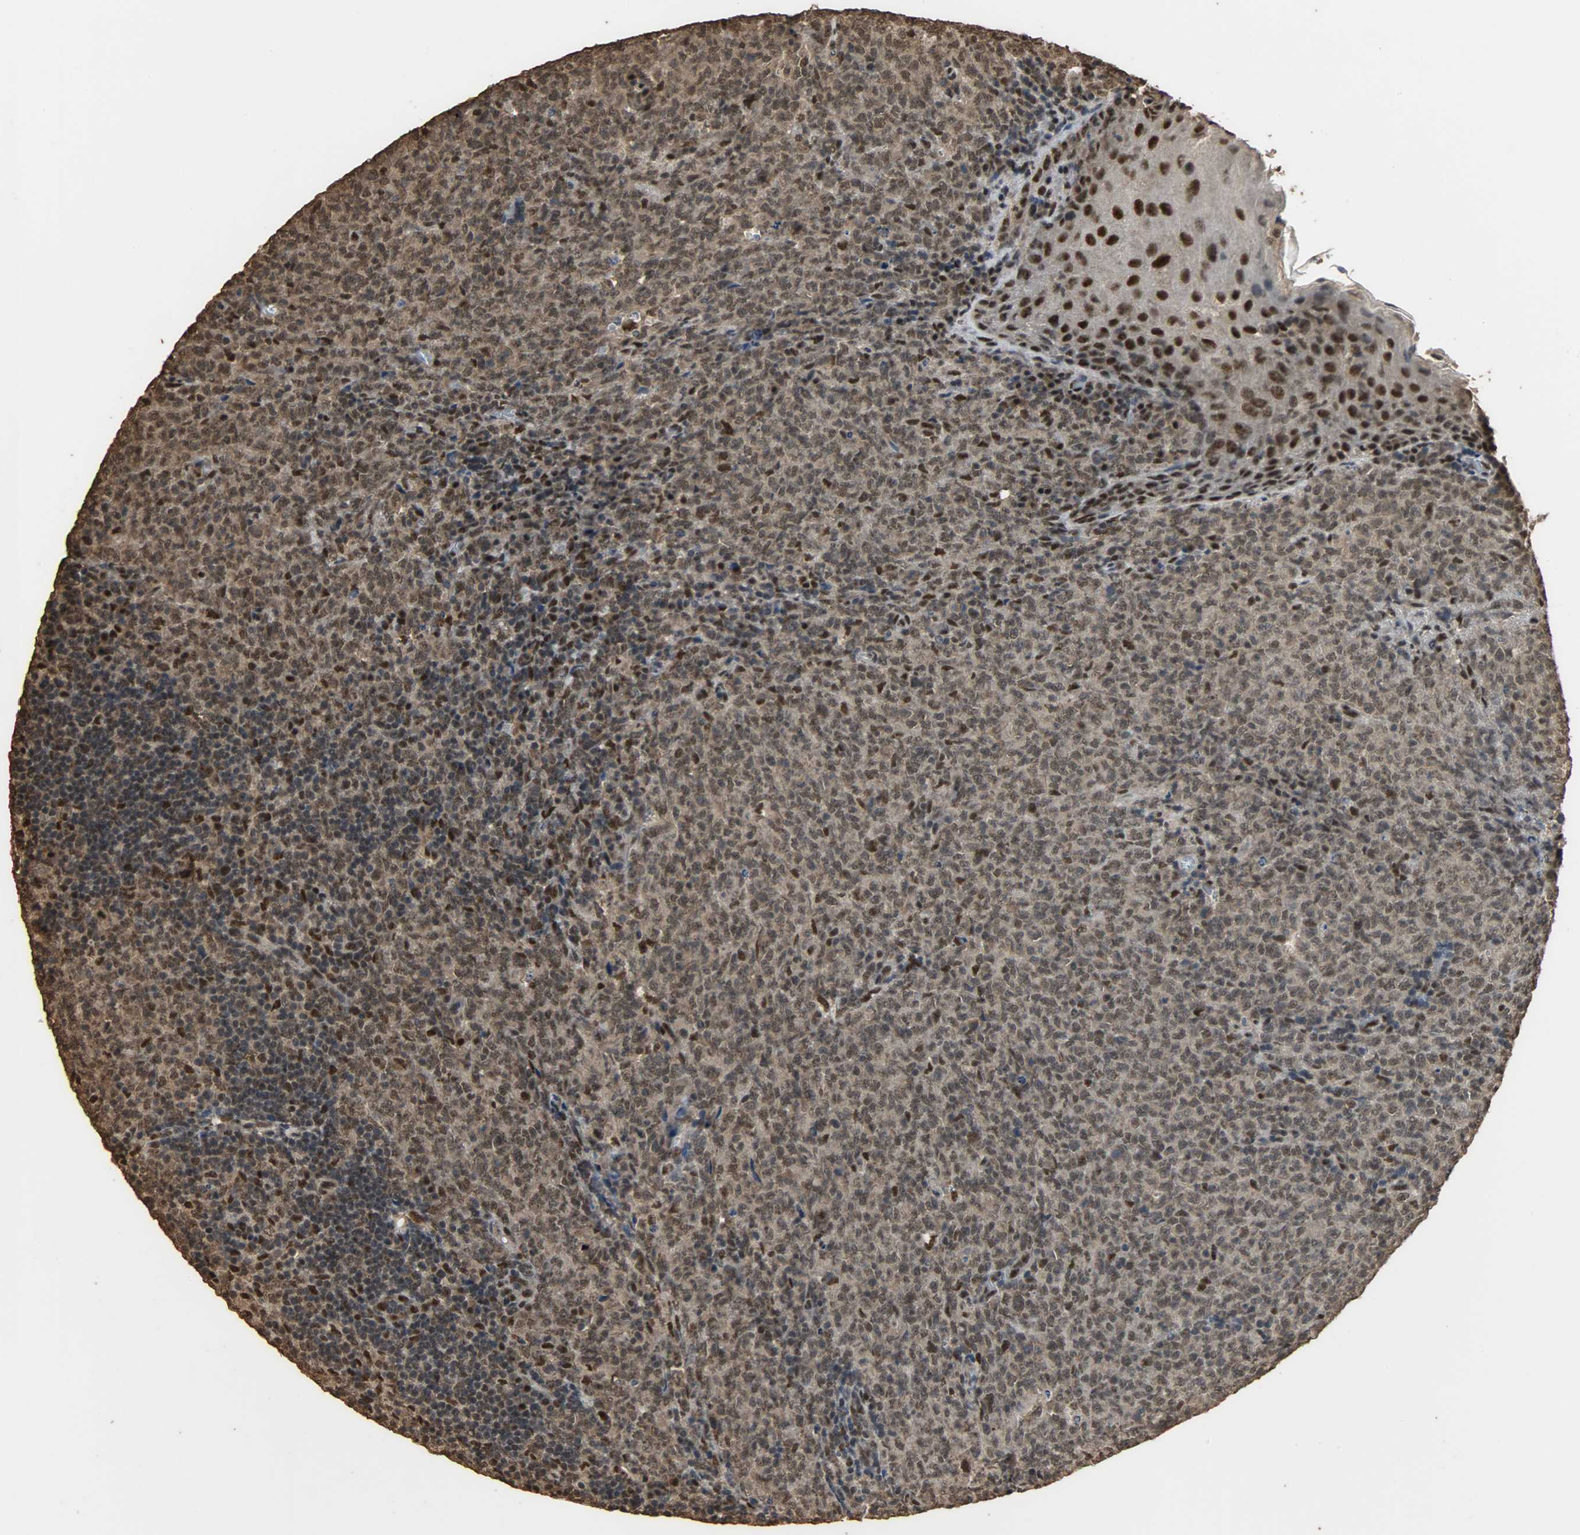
{"staining": {"intensity": "strong", "quantity": ">75%", "location": "cytoplasmic/membranous,nuclear"}, "tissue": "lymphoma", "cell_type": "Tumor cells", "image_type": "cancer", "snomed": [{"axis": "morphology", "description": "Malignant lymphoma, non-Hodgkin's type, High grade"}, {"axis": "topography", "description": "Tonsil"}], "caption": "This photomicrograph demonstrates immunohistochemistry (IHC) staining of high-grade malignant lymphoma, non-Hodgkin's type, with high strong cytoplasmic/membranous and nuclear positivity in about >75% of tumor cells.", "gene": "CCNT2", "patient": {"sex": "female", "age": 36}}